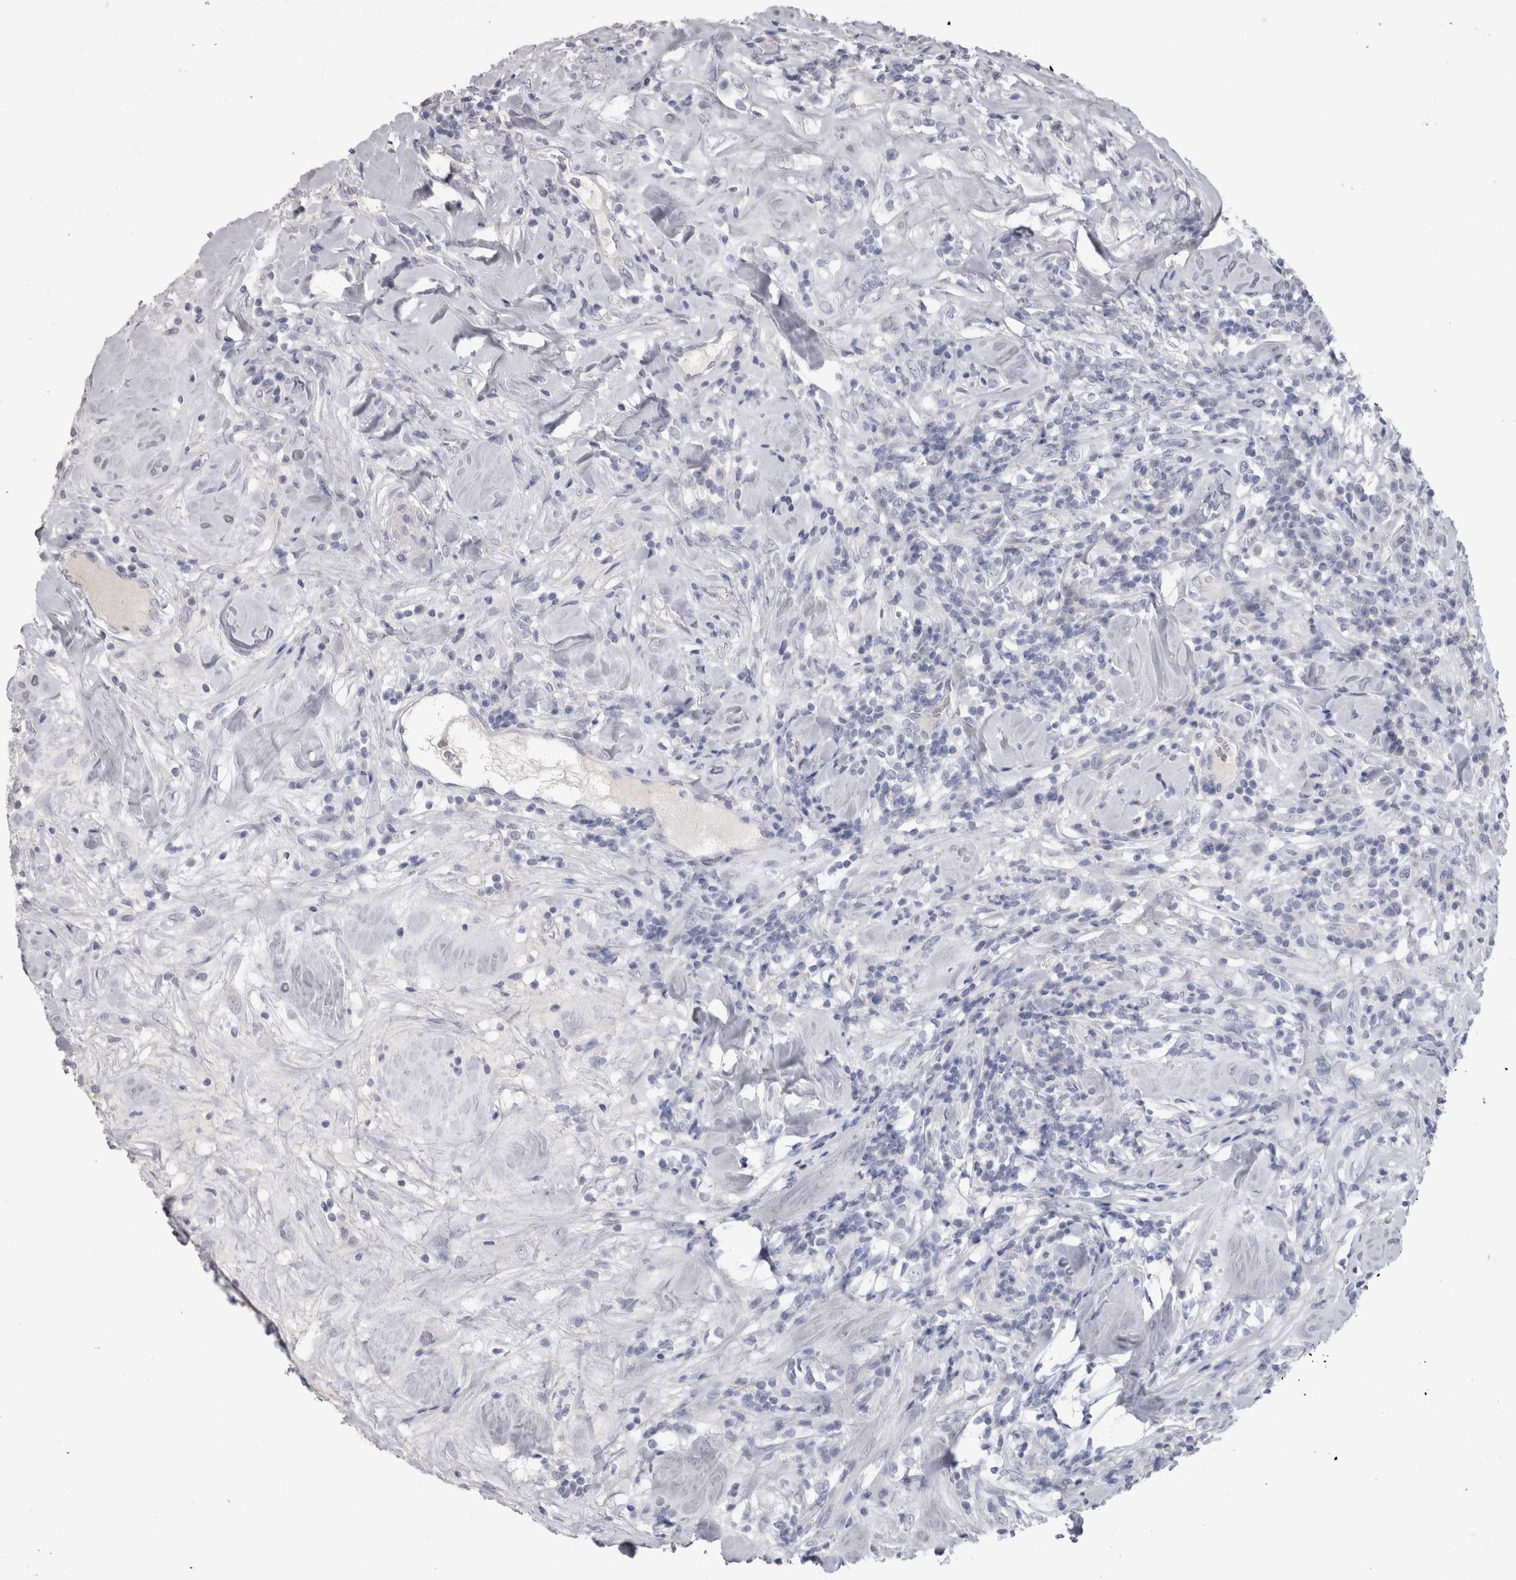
{"staining": {"intensity": "negative", "quantity": "none", "location": "none"}, "tissue": "breast cancer", "cell_type": "Tumor cells", "image_type": "cancer", "snomed": [{"axis": "morphology", "description": "Duct carcinoma"}, {"axis": "topography", "description": "Breast"}], "caption": "A high-resolution micrograph shows IHC staining of infiltrating ductal carcinoma (breast), which demonstrates no significant staining in tumor cells.", "gene": "ADAM2", "patient": {"sex": "female", "age": 37}}